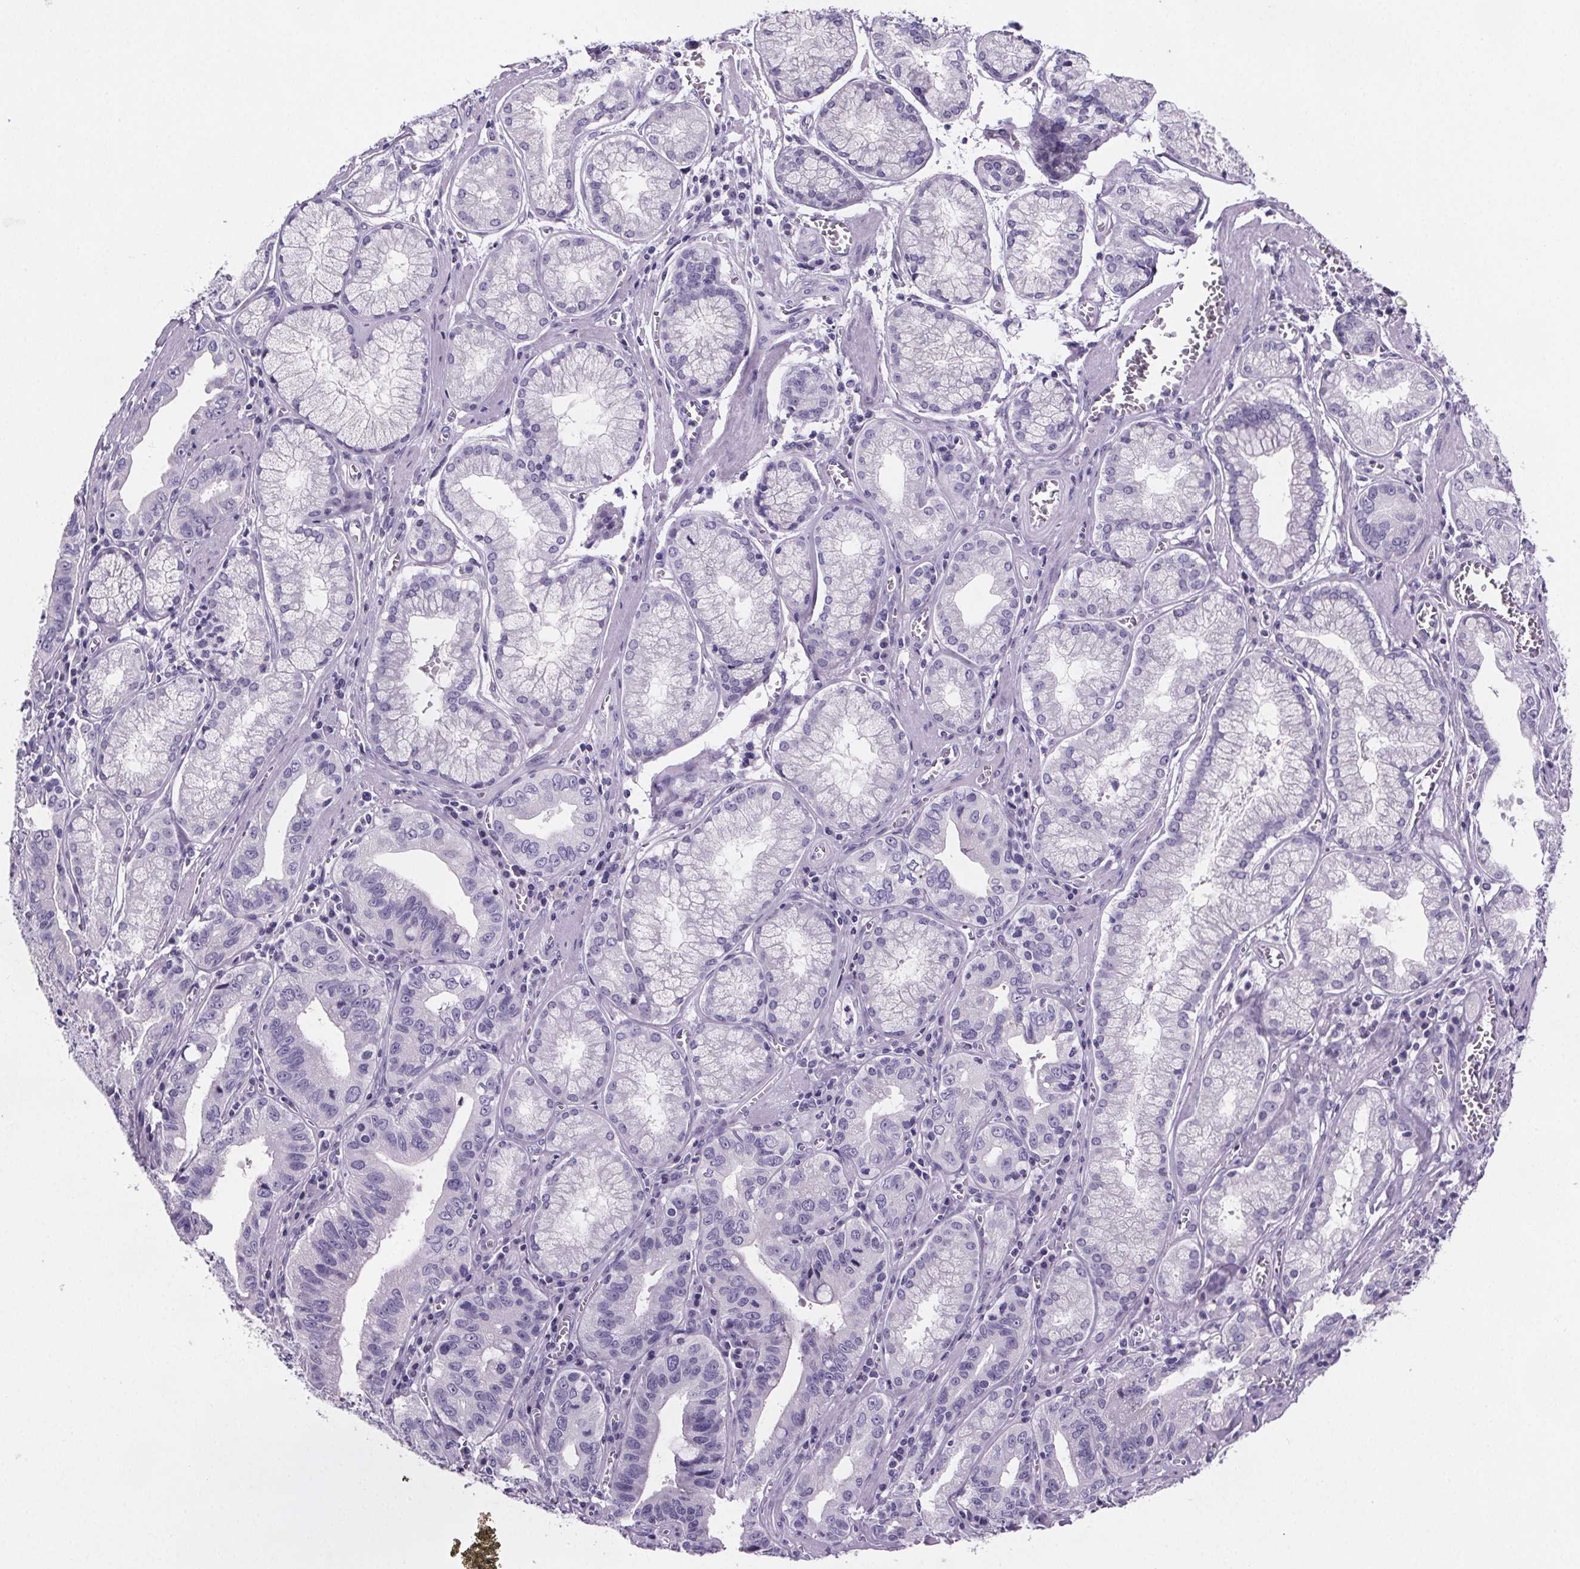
{"staining": {"intensity": "negative", "quantity": "none", "location": "none"}, "tissue": "stomach cancer", "cell_type": "Tumor cells", "image_type": "cancer", "snomed": [{"axis": "morphology", "description": "Adenocarcinoma, NOS"}, {"axis": "topography", "description": "Stomach, lower"}], "caption": "Immunohistochemistry (IHC) of stomach adenocarcinoma demonstrates no positivity in tumor cells.", "gene": "CUBN", "patient": {"sex": "female", "age": 76}}